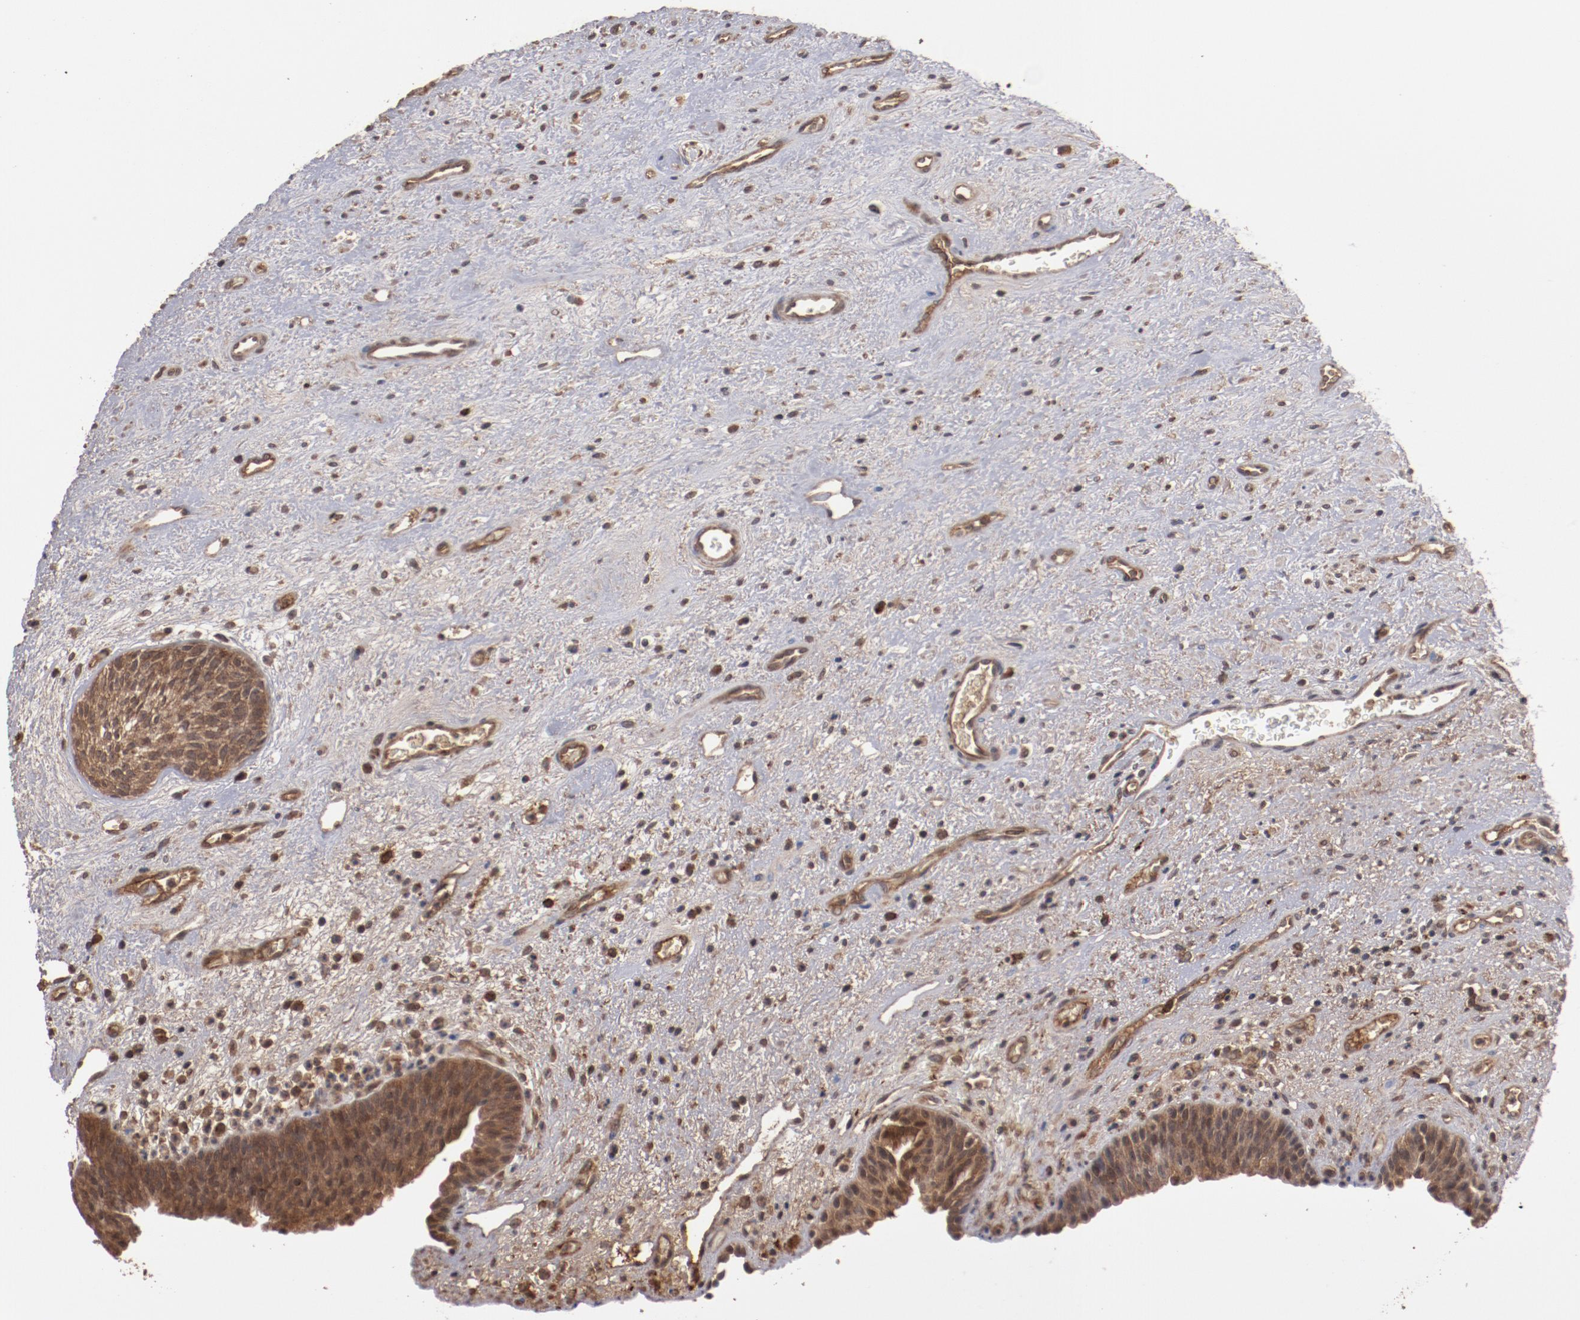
{"staining": {"intensity": "strong", "quantity": ">75%", "location": "cytoplasmic/membranous"}, "tissue": "urinary bladder", "cell_type": "Urothelial cells", "image_type": "normal", "snomed": [{"axis": "morphology", "description": "Normal tissue, NOS"}, {"axis": "topography", "description": "Urinary bladder"}], "caption": "Immunohistochemistry (DAB) staining of benign human urinary bladder displays strong cytoplasmic/membranous protein positivity in about >75% of urothelial cells. (DAB = brown stain, brightfield microscopy at high magnification).", "gene": "TENM1", "patient": {"sex": "male", "age": 48}}